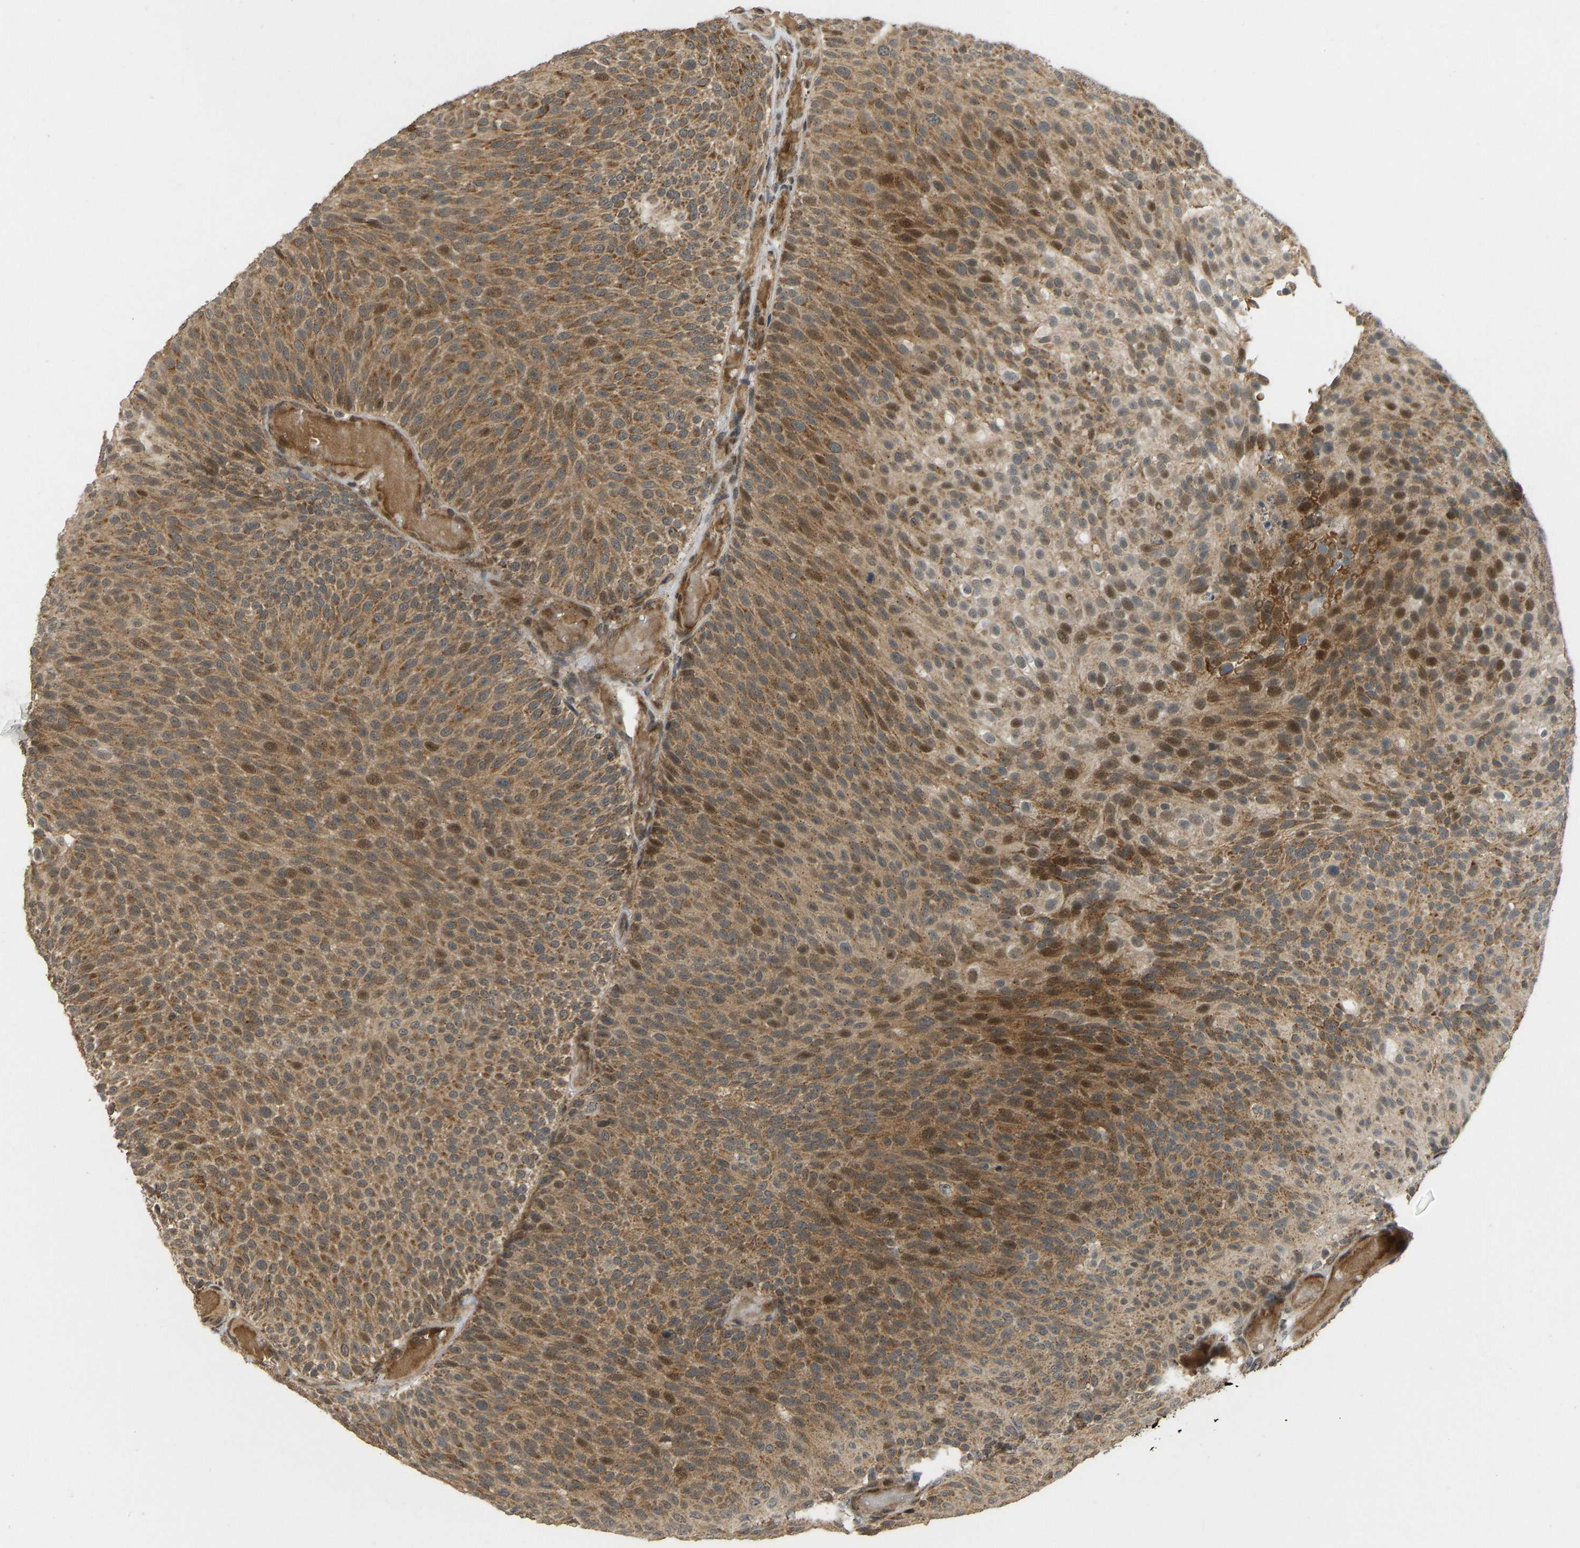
{"staining": {"intensity": "moderate", "quantity": ">75%", "location": "cytoplasmic/membranous,nuclear"}, "tissue": "urothelial cancer", "cell_type": "Tumor cells", "image_type": "cancer", "snomed": [{"axis": "morphology", "description": "Urothelial carcinoma, Low grade"}, {"axis": "topography", "description": "Urinary bladder"}], "caption": "A brown stain highlights moderate cytoplasmic/membranous and nuclear positivity of a protein in urothelial cancer tumor cells. (DAB IHC, brown staining for protein, blue staining for nuclei).", "gene": "ACADS", "patient": {"sex": "male", "age": 78}}